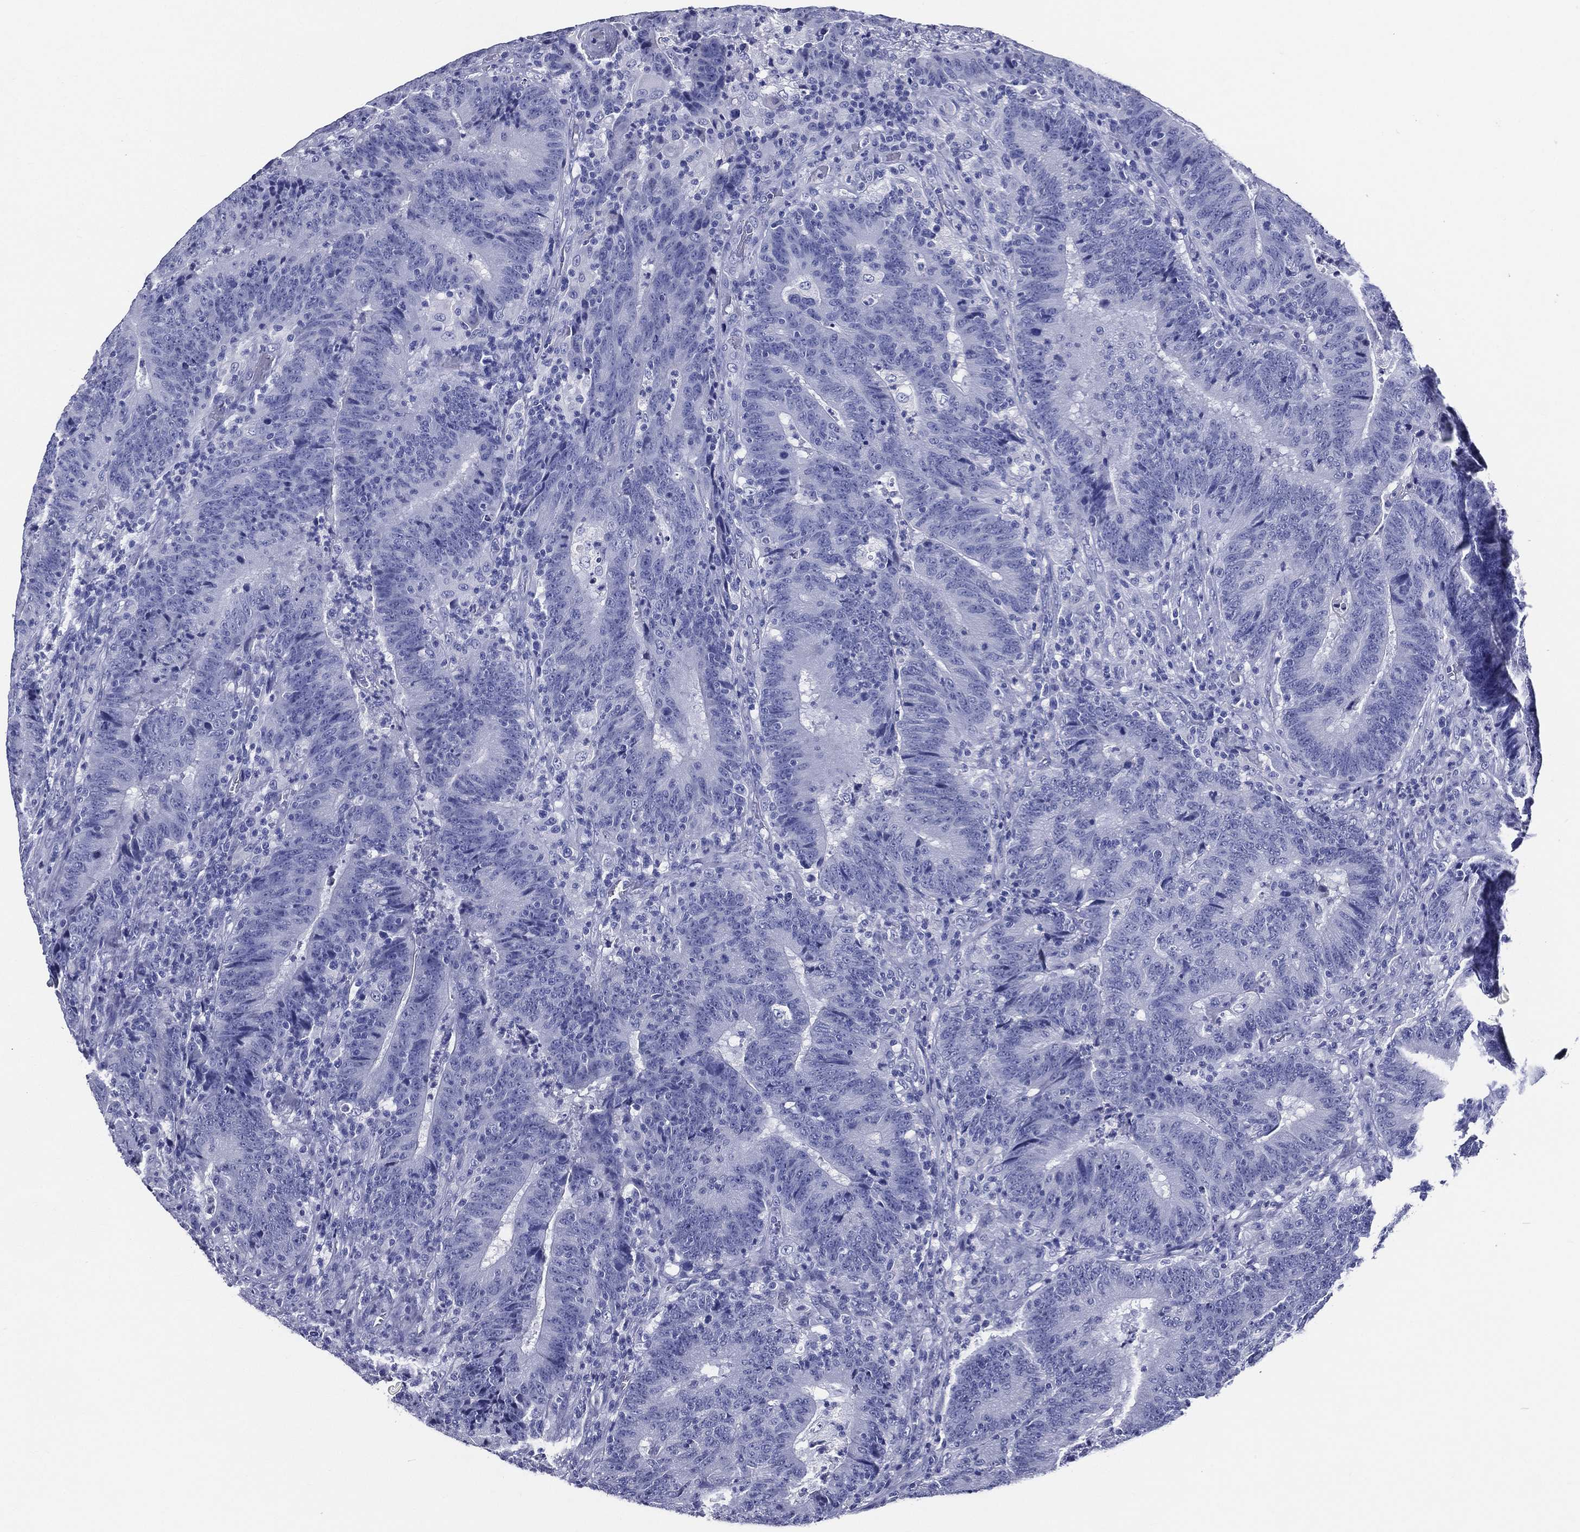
{"staining": {"intensity": "negative", "quantity": "none", "location": "none"}, "tissue": "colorectal cancer", "cell_type": "Tumor cells", "image_type": "cancer", "snomed": [{"axis": "morphology", "description": "Adenocarcinoma, NOS"}, {"axis": "topography", "description": "Colon"}], "caption": "This image is of adenocarcinoma (colorectal) stained with immunohistochemistry to label a protein in brown with the nuclei are counter-stained blue. There is no staining in tumor cells.", "gene": "ACE2", "patient": {"sex": "female", "age": 75}}